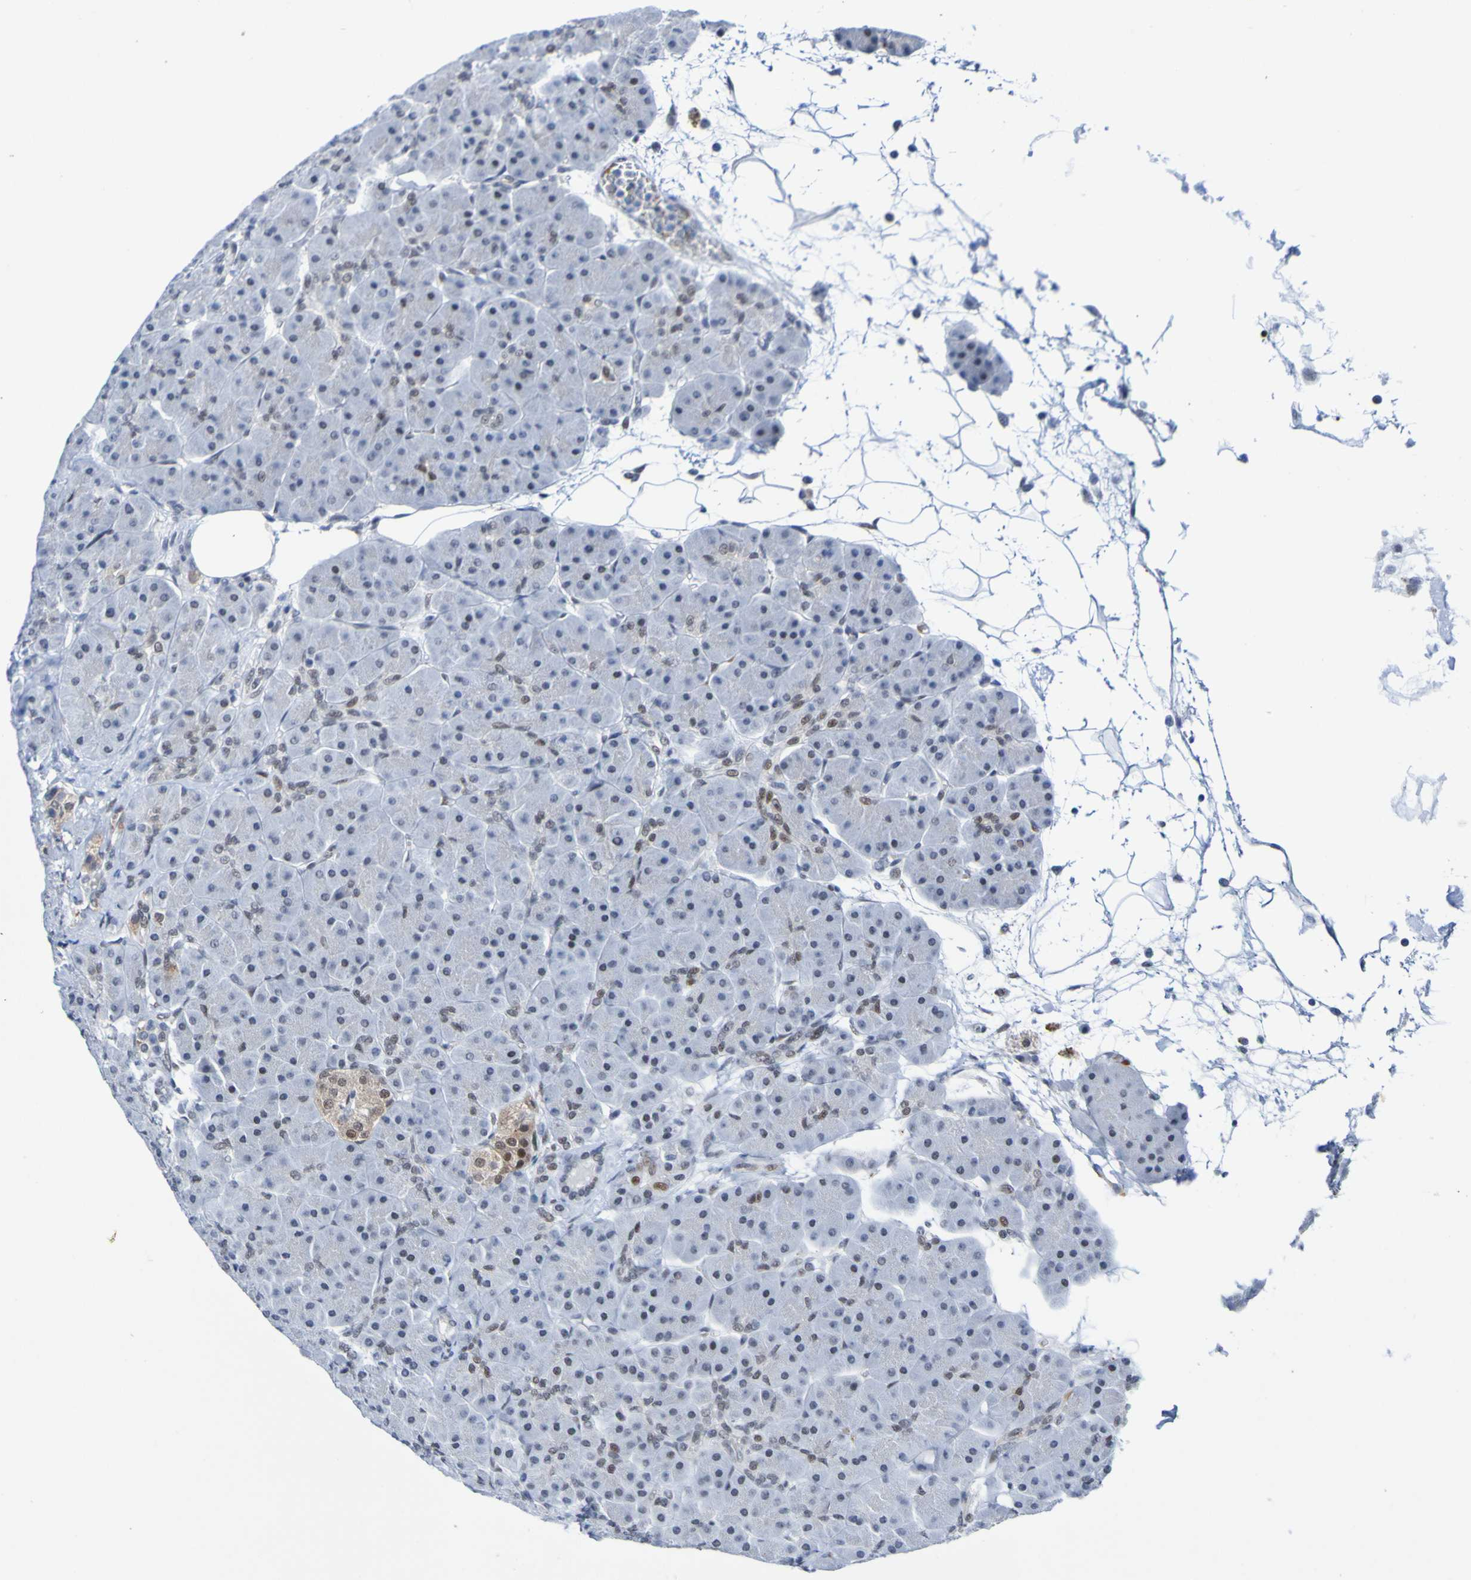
{"staining": {"intensity": "moderate", "quantity": "<25%", "location": "nuclear"}, "tissue": "pancreas", "cell_type": "Exocrine glandular cells", "image_type": "normal", "snomed": [{"axis": "morphology", "description": "Normal tissue, NOS"}, {"axis": "topography", "description": "Pancreas"}], "caption": "High-magnification brightfield microscopy of normal pancreas stained with DAB (3,3'-diaminobenzidine) (brown) and counterstained with hematoxylin (blue). exocrine glandular cells exhibit moderate nuclear staining is present in about<25% of cells. Using DAB (brown) and hematoxylin (blue) stains, captured at high magnification using brightfield microscopy.", "gene": "PCGF1", "patient": {"sex": "male", "age": 66}}